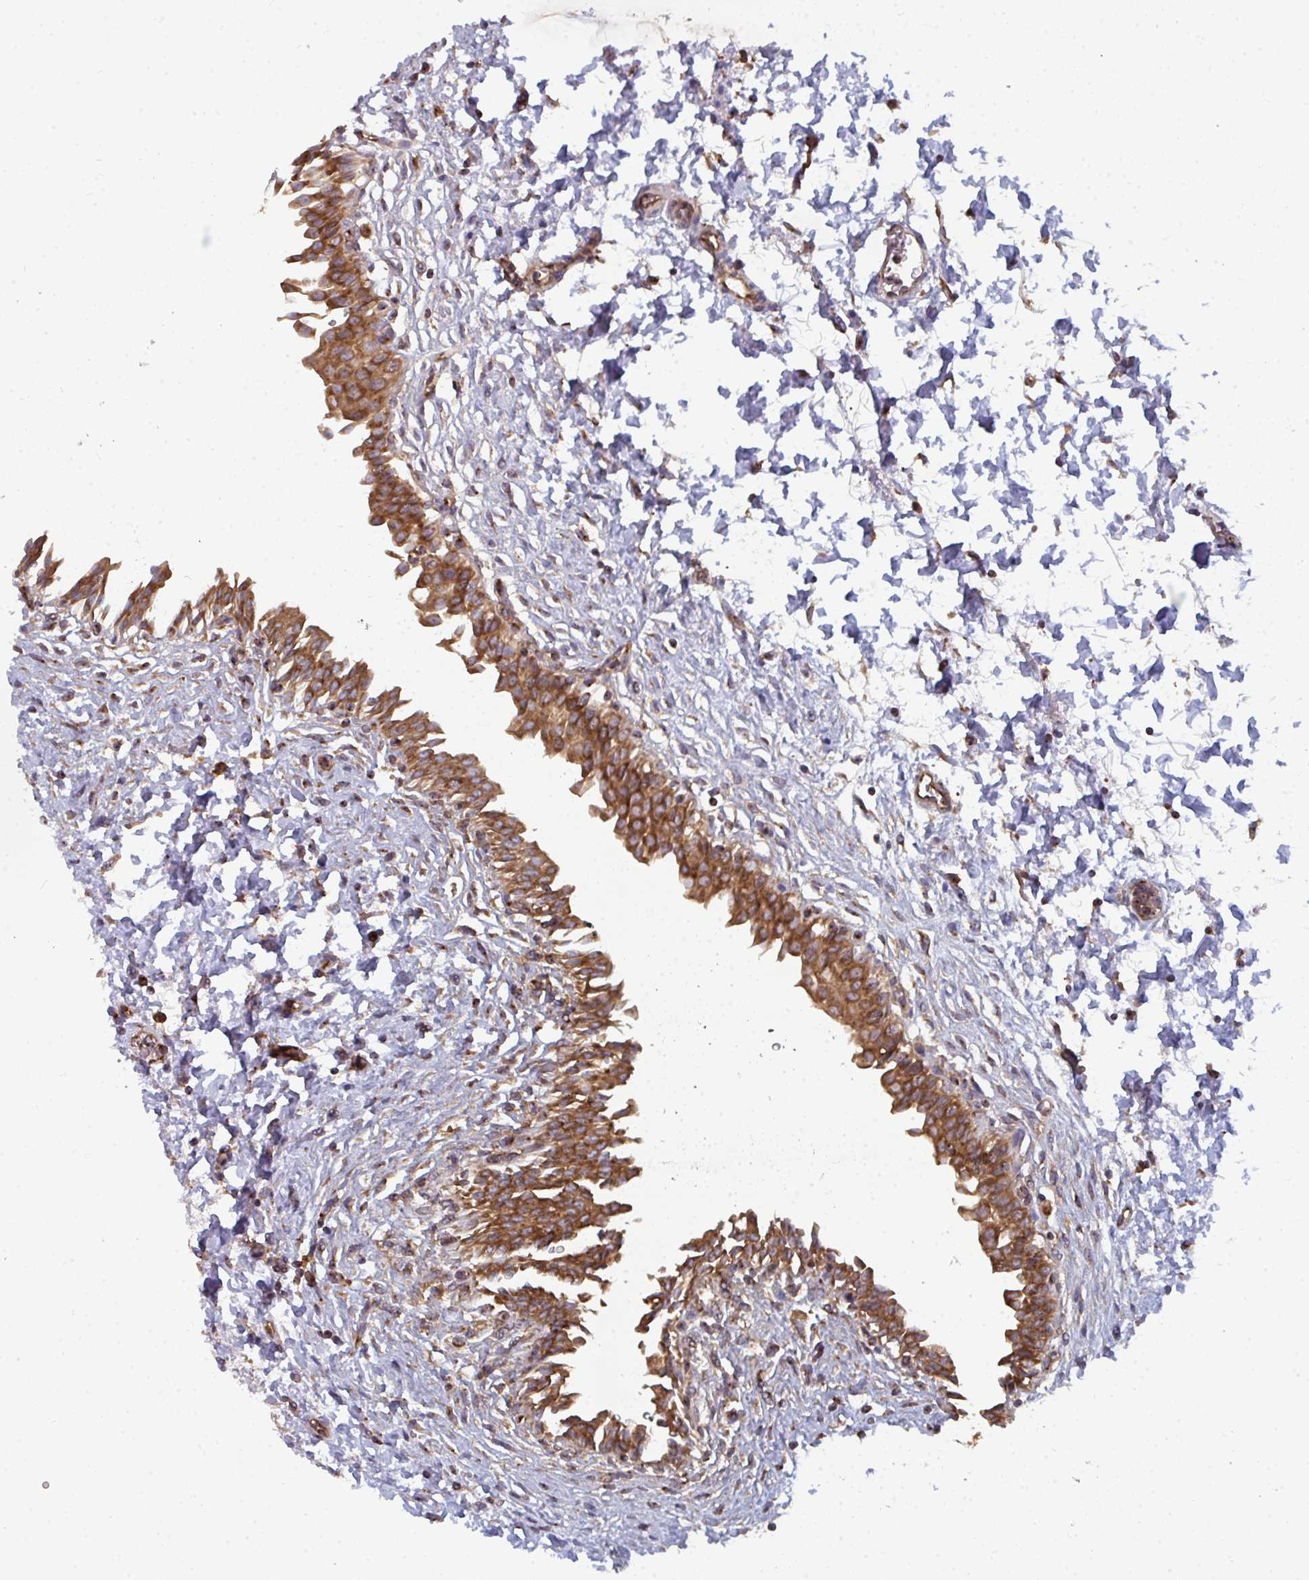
{"staining": {"intensity": "strong", "quantity": ">75%", "location": "cytoplasmic/membranous"}, "tissue": "urinary bladder", "cell_type": "Urothelial cells", "image_type": "normal", "snomed": [{"axis": "morphology", "description": "Normal tissue, NOS"}, {"axis": "topography", "description": "Urinary bladder"}], "caption": "A high amount of strong cytoplasmic/membranous expression is present in about >75% of urothelial cells in unremarkable urinary bladder. (DAB (3,3'-diaminobenzidine) = brown stain, brightfield microscopy at high magnification).", "gene": "DYNC1I2", "patient": {"sex": "male", "age": 37}}